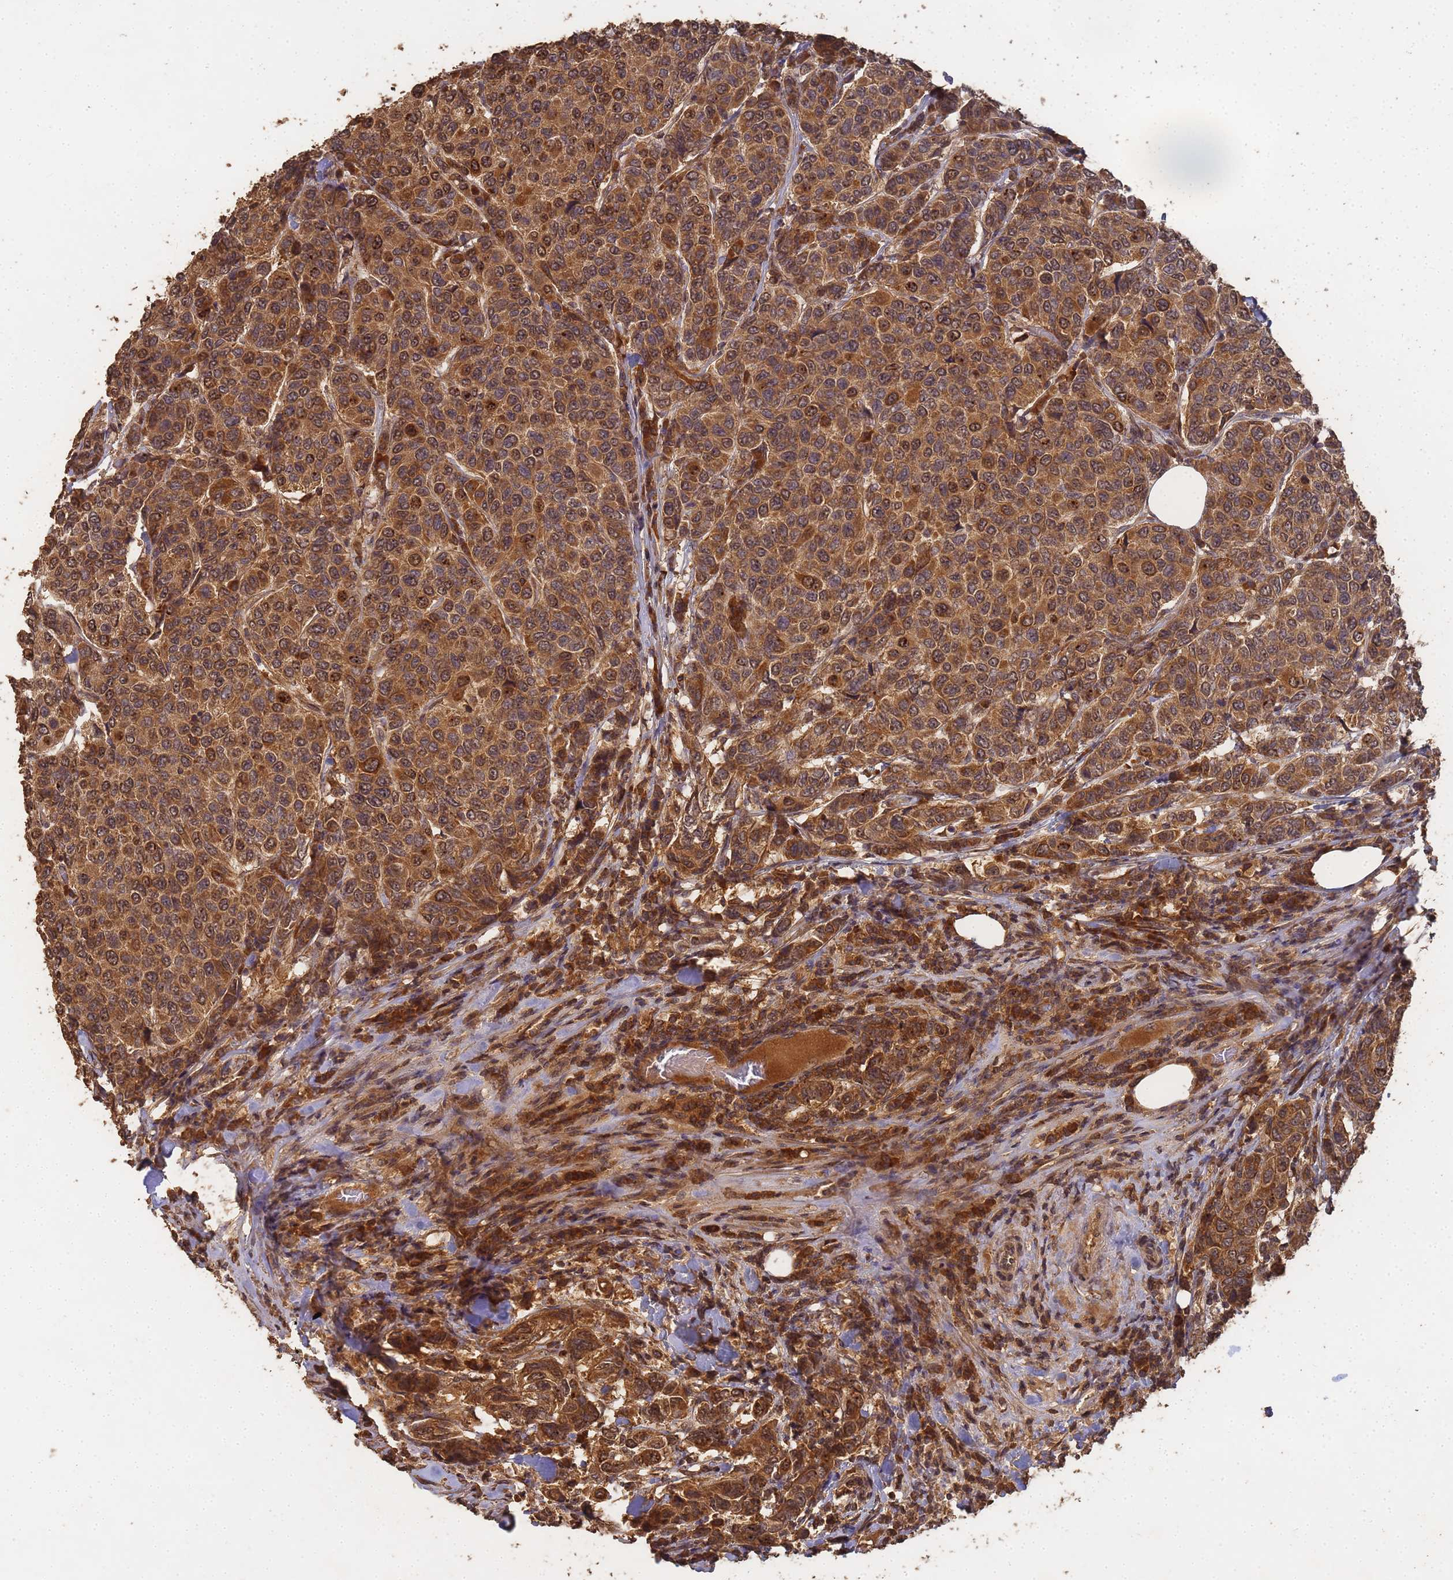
{"staining": {"intensity": "moderate", "quantity": ">75%", "location": "cytoplasmic/membranous,nuclear"}, "tissue": "breast cancer", "cell_type": "Tumor cells", "image_type": "cancer", "snomed": [{"axis": "morphology", "description": "Duct carcinoma"}, {"axis": "topography", "description": "Breast"}], "caption": "Human breast cancer stained for a protein (brown) shows moderate cytoplasmic/membranous and nuclear positive staining in about >75% of tumor cells.", "gene": "ALKBH1", "patient": {"sex": "female", "age": 55}}